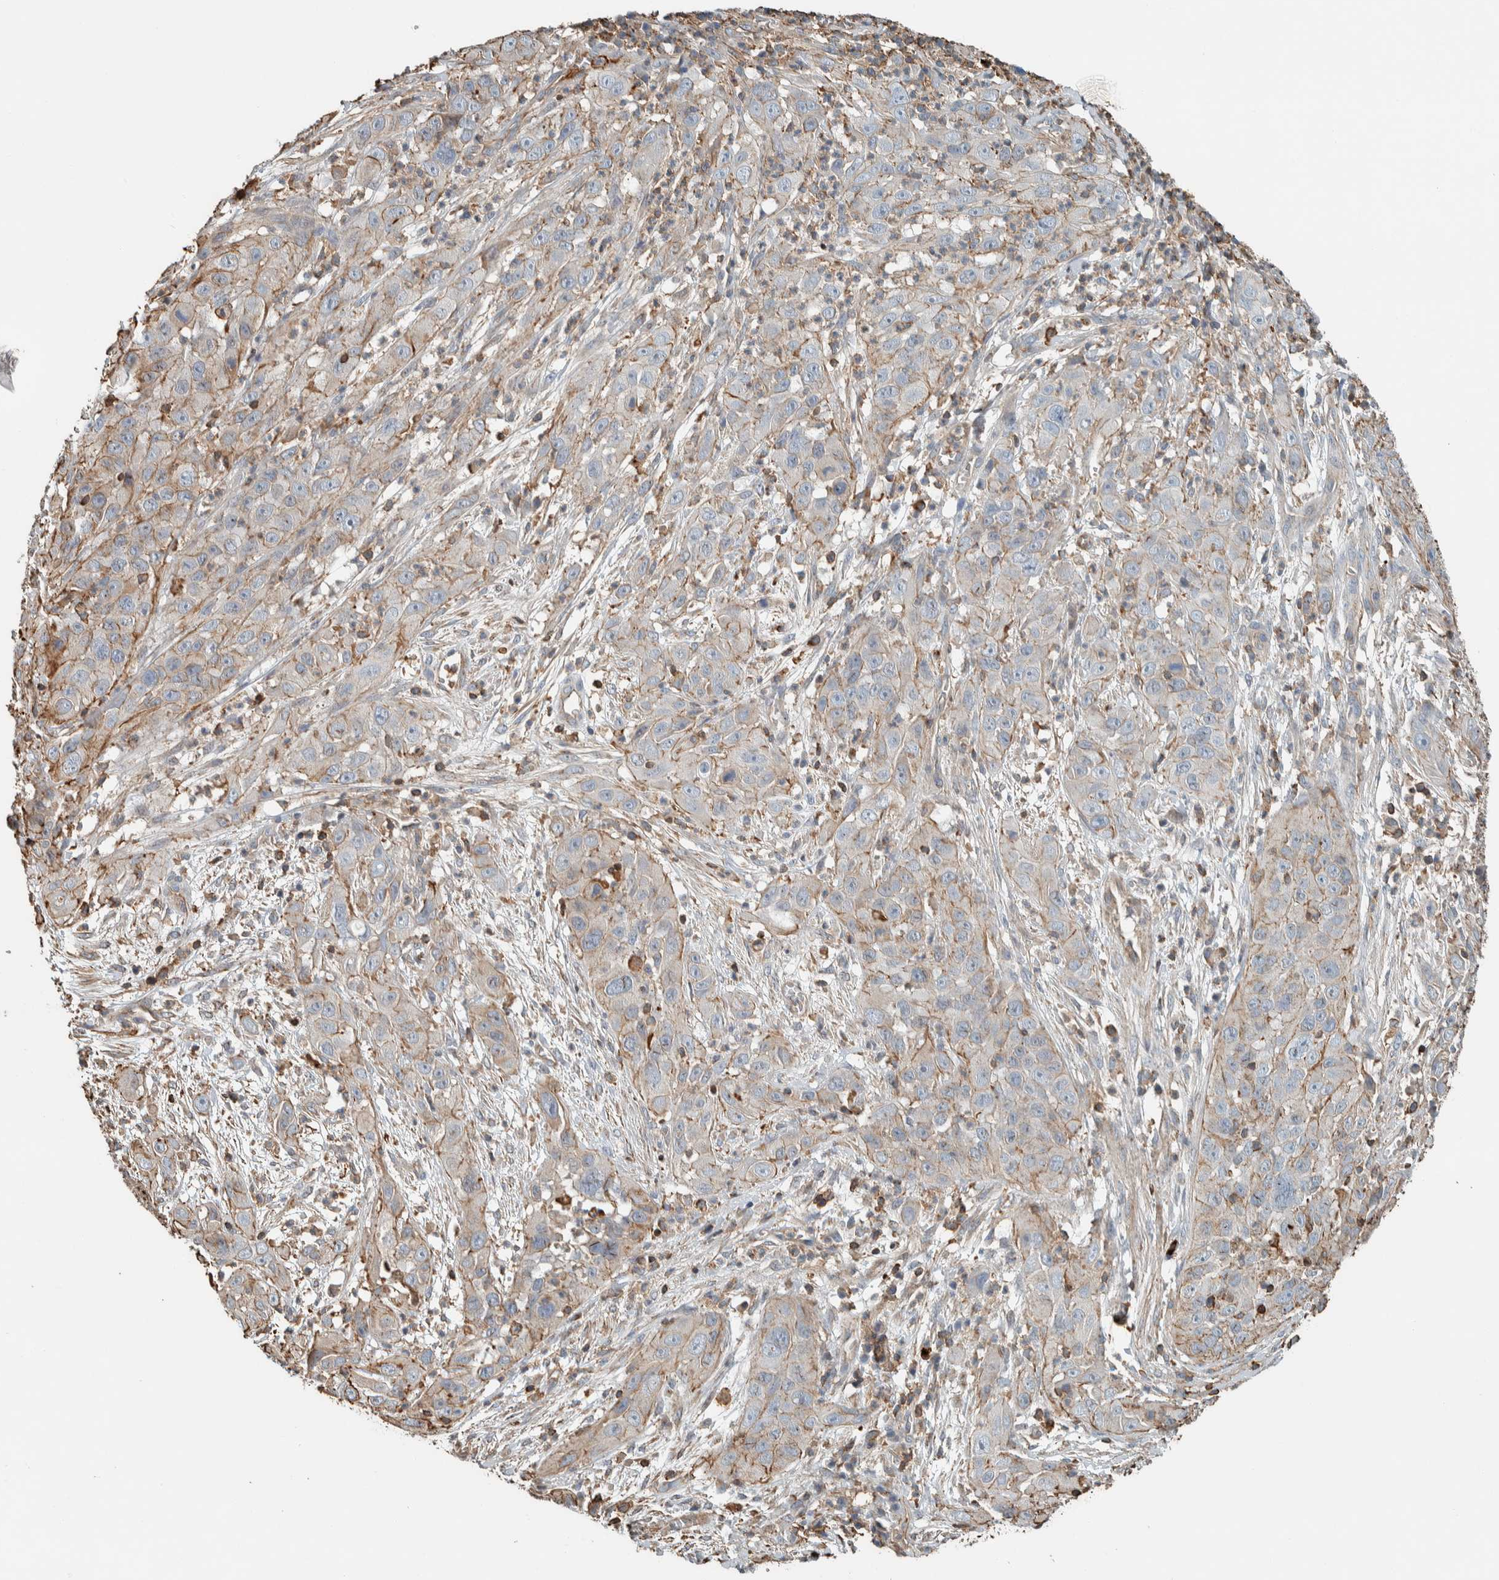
{"staining": {"intensity": "negative", "quantity": "none", "location": "none"}, "tissue": "cervical cancer", "cell_type": "Tumor cells", "image_type": "cancer", "snomed": [{"axis": "morphology", "description": "Squamous cell carcinoma, NOS"}, {"axis": "topography", "description": "Cervix"}], "caption": "Immunohistochemistry of human cervical squamous cell carcinoma displays no staining in tumor cells. (DAB (3,3'-diaminobenzidine) IHC visualized using brightfield microscopy, high magnification).", "gene": "CTBP2", "patient": {"sex": "female", "age": 32}}